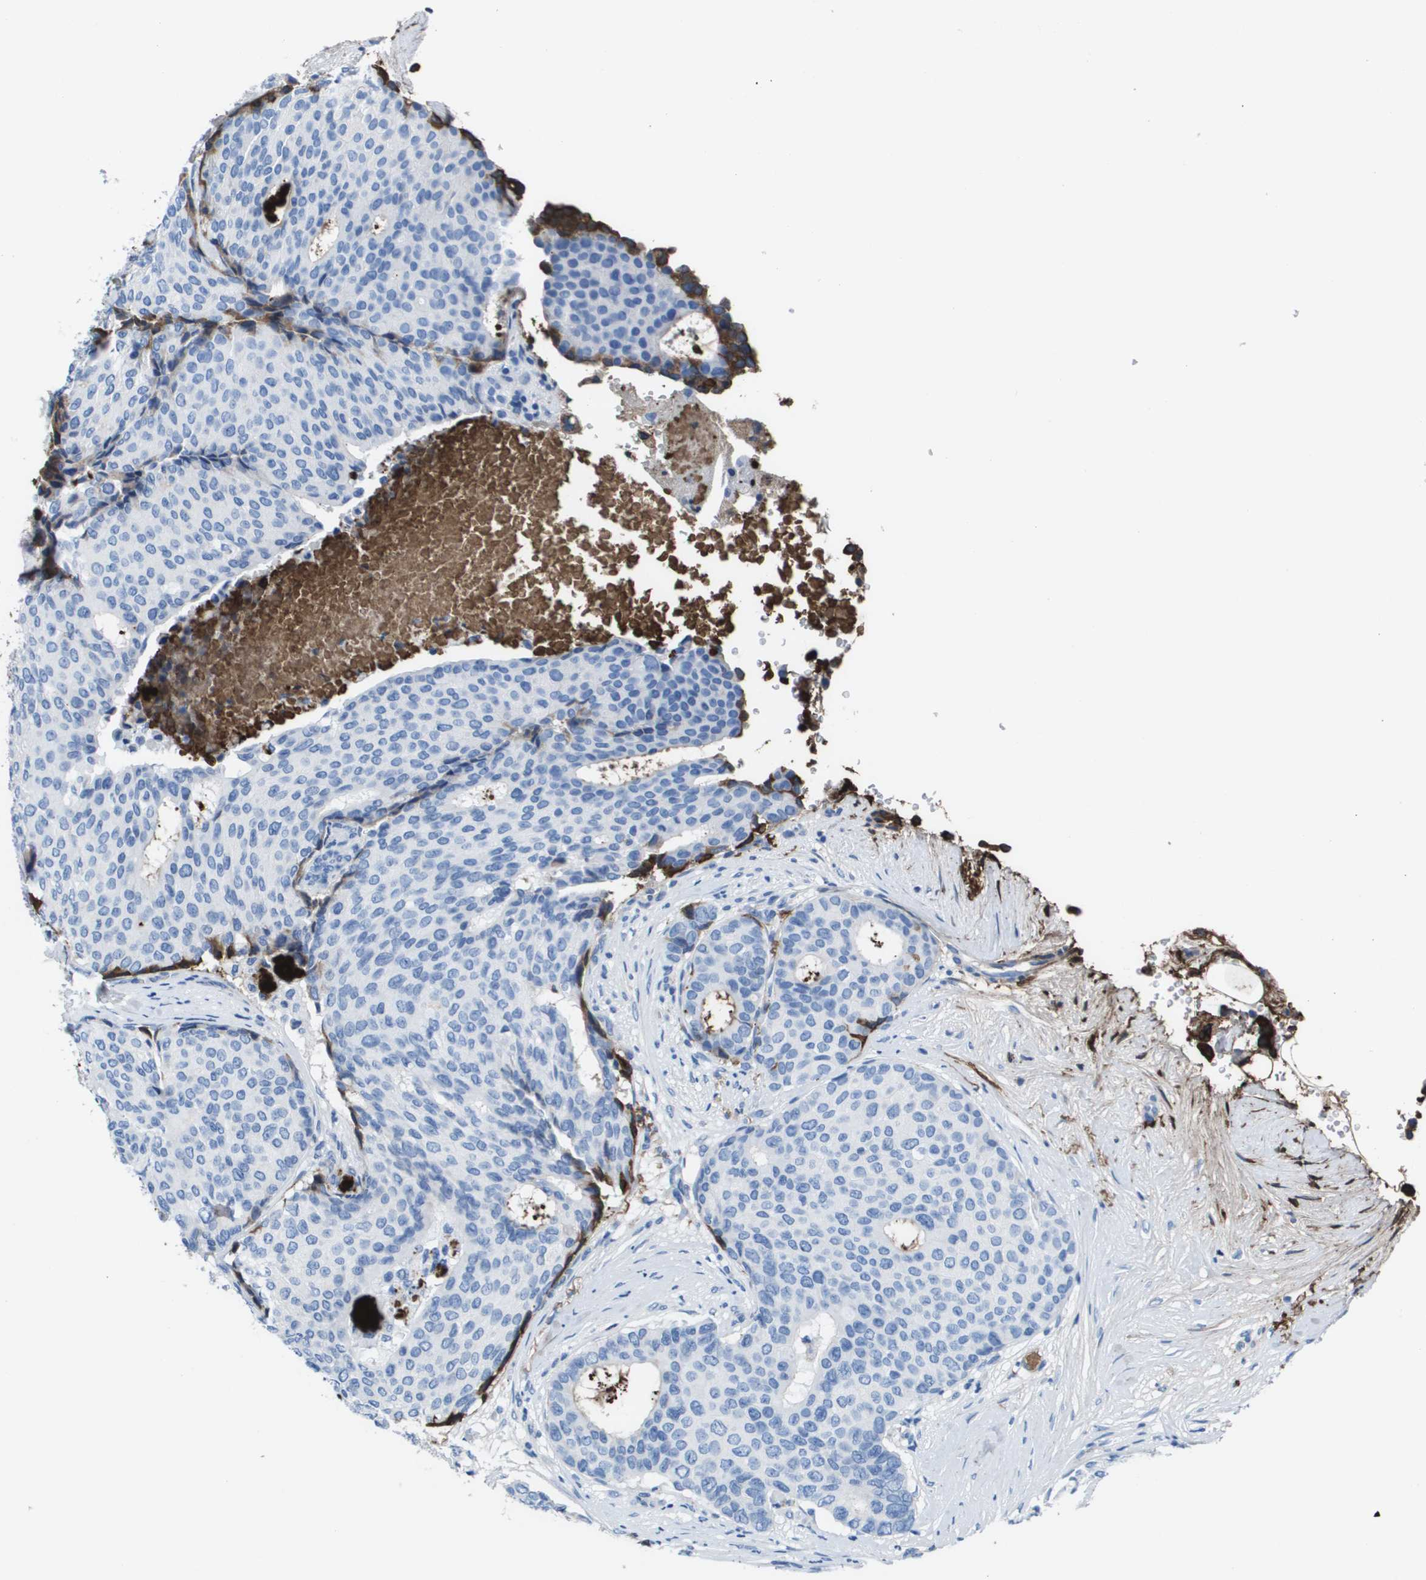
{"staining": {"intensity": "negative", "quantity": "none", "location": "none"}, "tissue": "breast cancer", "cell_type": "Tumor cells", "image_type": "cancer", "snomed": [{"axis": "morphology", "description": "Duct carcinoma"}, {"axis": "topography", "description": "Breast"}], "caption": "There is no significant positivity in tumor cells of invasive ductal carcinoma (breast). (Brightfield microscopy of DAB IHC at high magnification).", "gene": "VTN", "patient": {"sex": "female", "age": 75}}